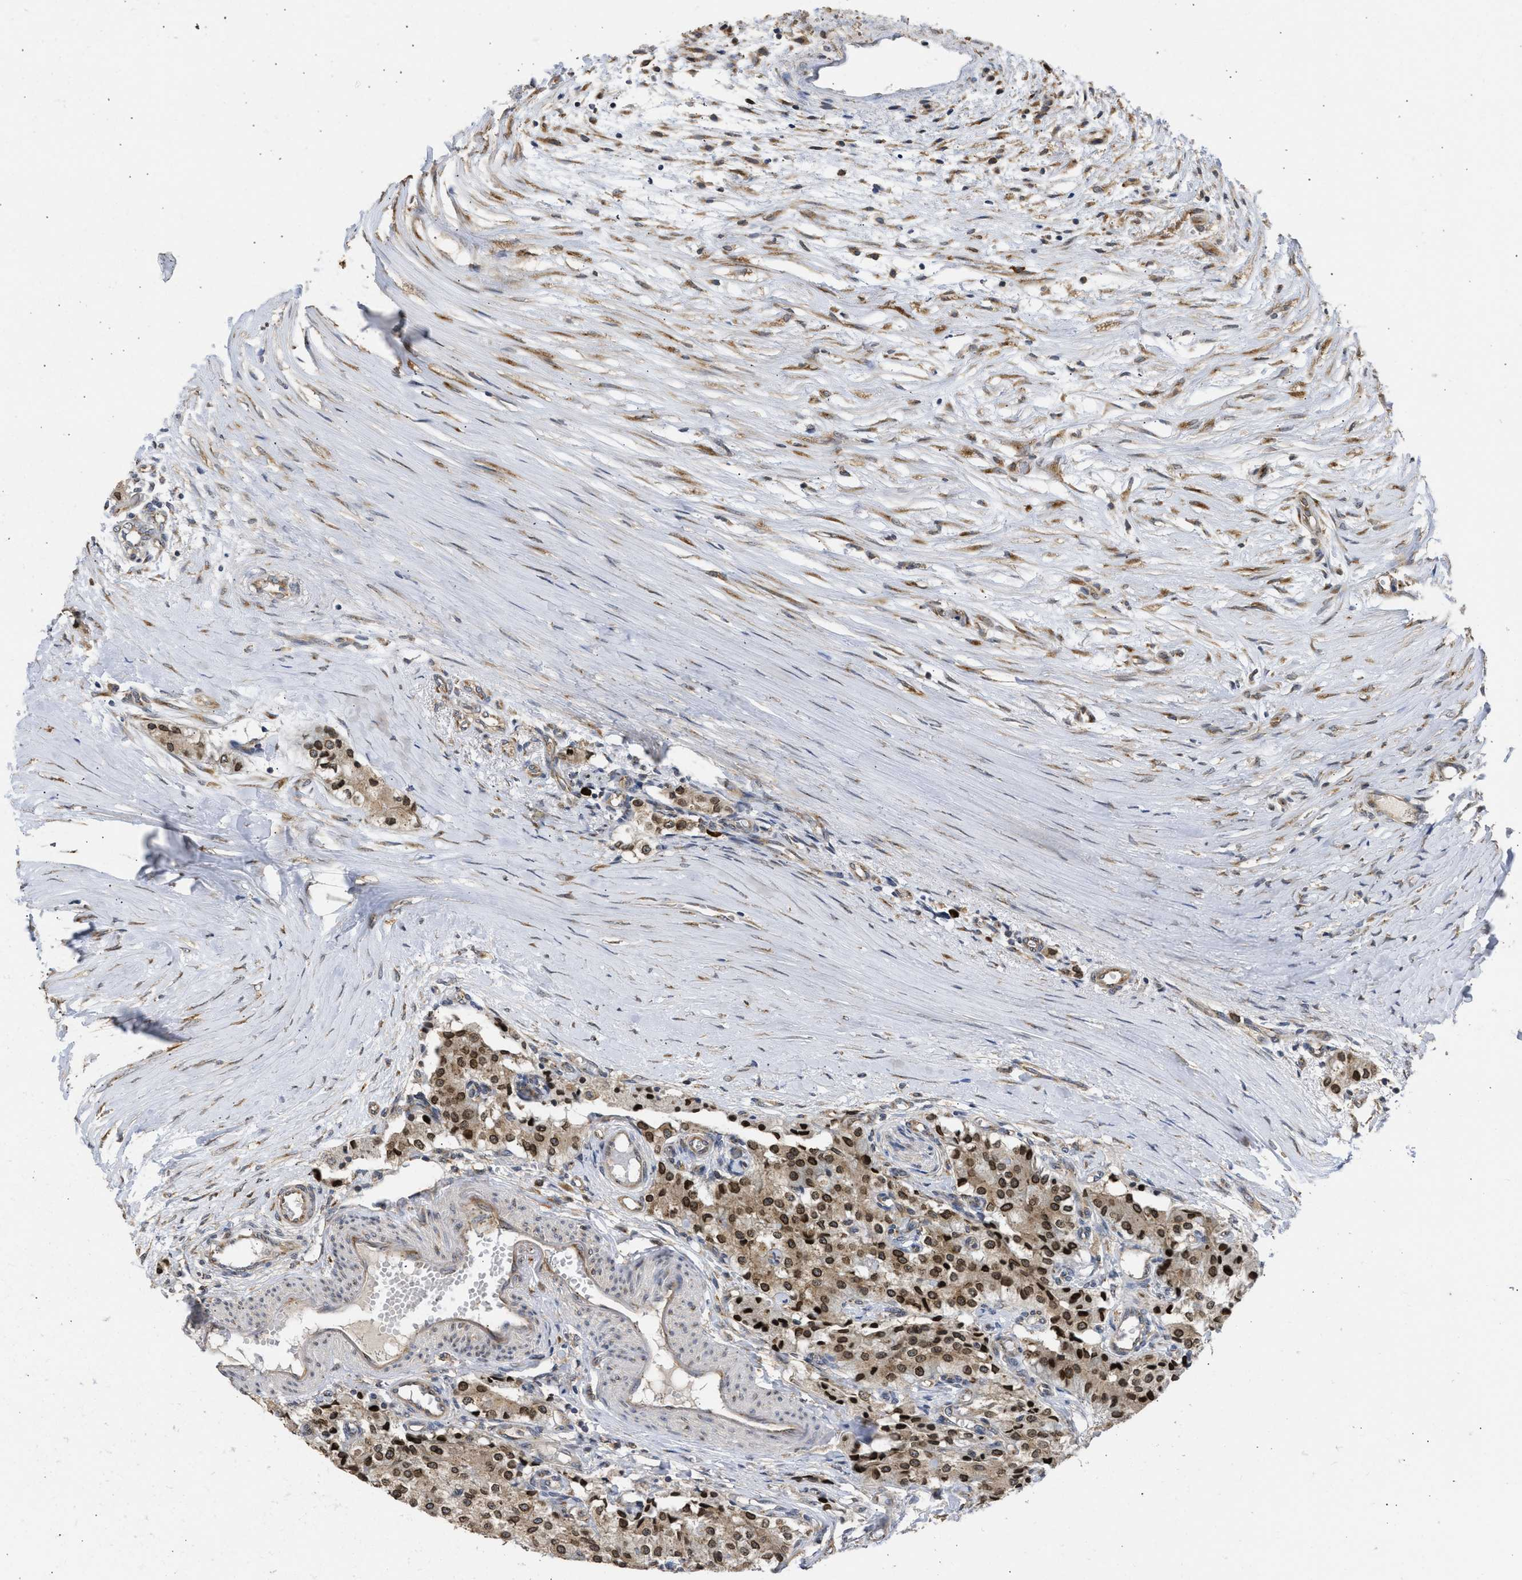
{"staining": {"intensity": "strong", "quantity": ">75%", "location": "nuclear"}, "tissue": "carcinoid", "cell_type": "Tumor cells", "image_type": "cancer", "snomed": [{"axis": "morphology", "description": "Carcinoid, malignant, NOS"}, {"axis": "topography", "description": "Colon"}], "caption": "Carcinoid stained for a protein (brown) reveals strong nuclear positive positivity in about >75% of tumor cells.", "gene": "DNAJC1", "patient": {"sex": "female", "age": 52}}